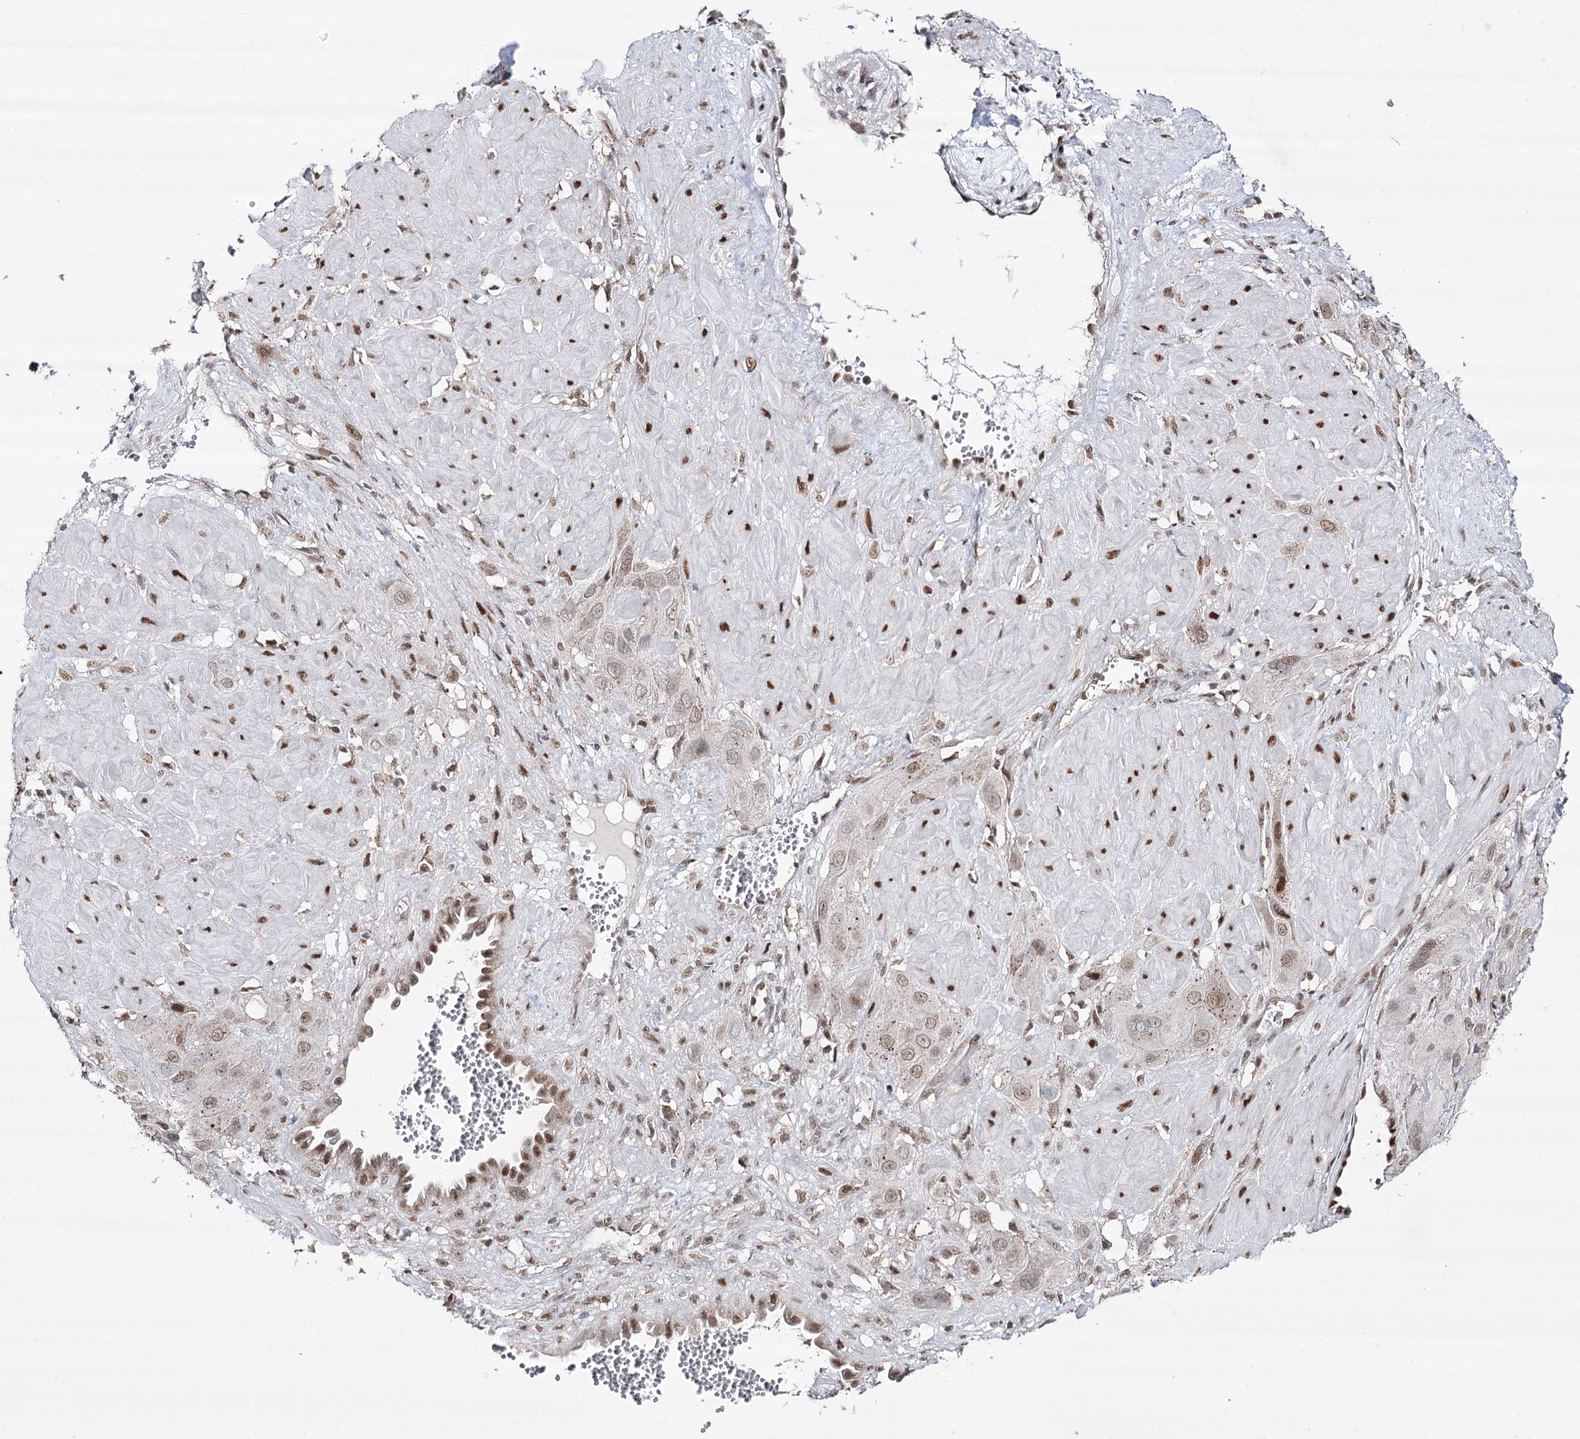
{"staining": {"intensity": "weak", "quantity": ">75%", "location": "nuclear"}, "tissue": "cervical cancer", "cell_type": "Tumor cells", "image_type": "cancer", "snomed": [{"axis": "morphology", "description": "Squamous cell carcinoma, NOS"}, {"axis": "topography", "description": "Cervix"}], "caption": "An image of cervical cancer stained for a protein shows weak nuclear brown staining in tumor cells.", "gene": "VGLL4", "patient": {"sex": "female", "age": 34}}